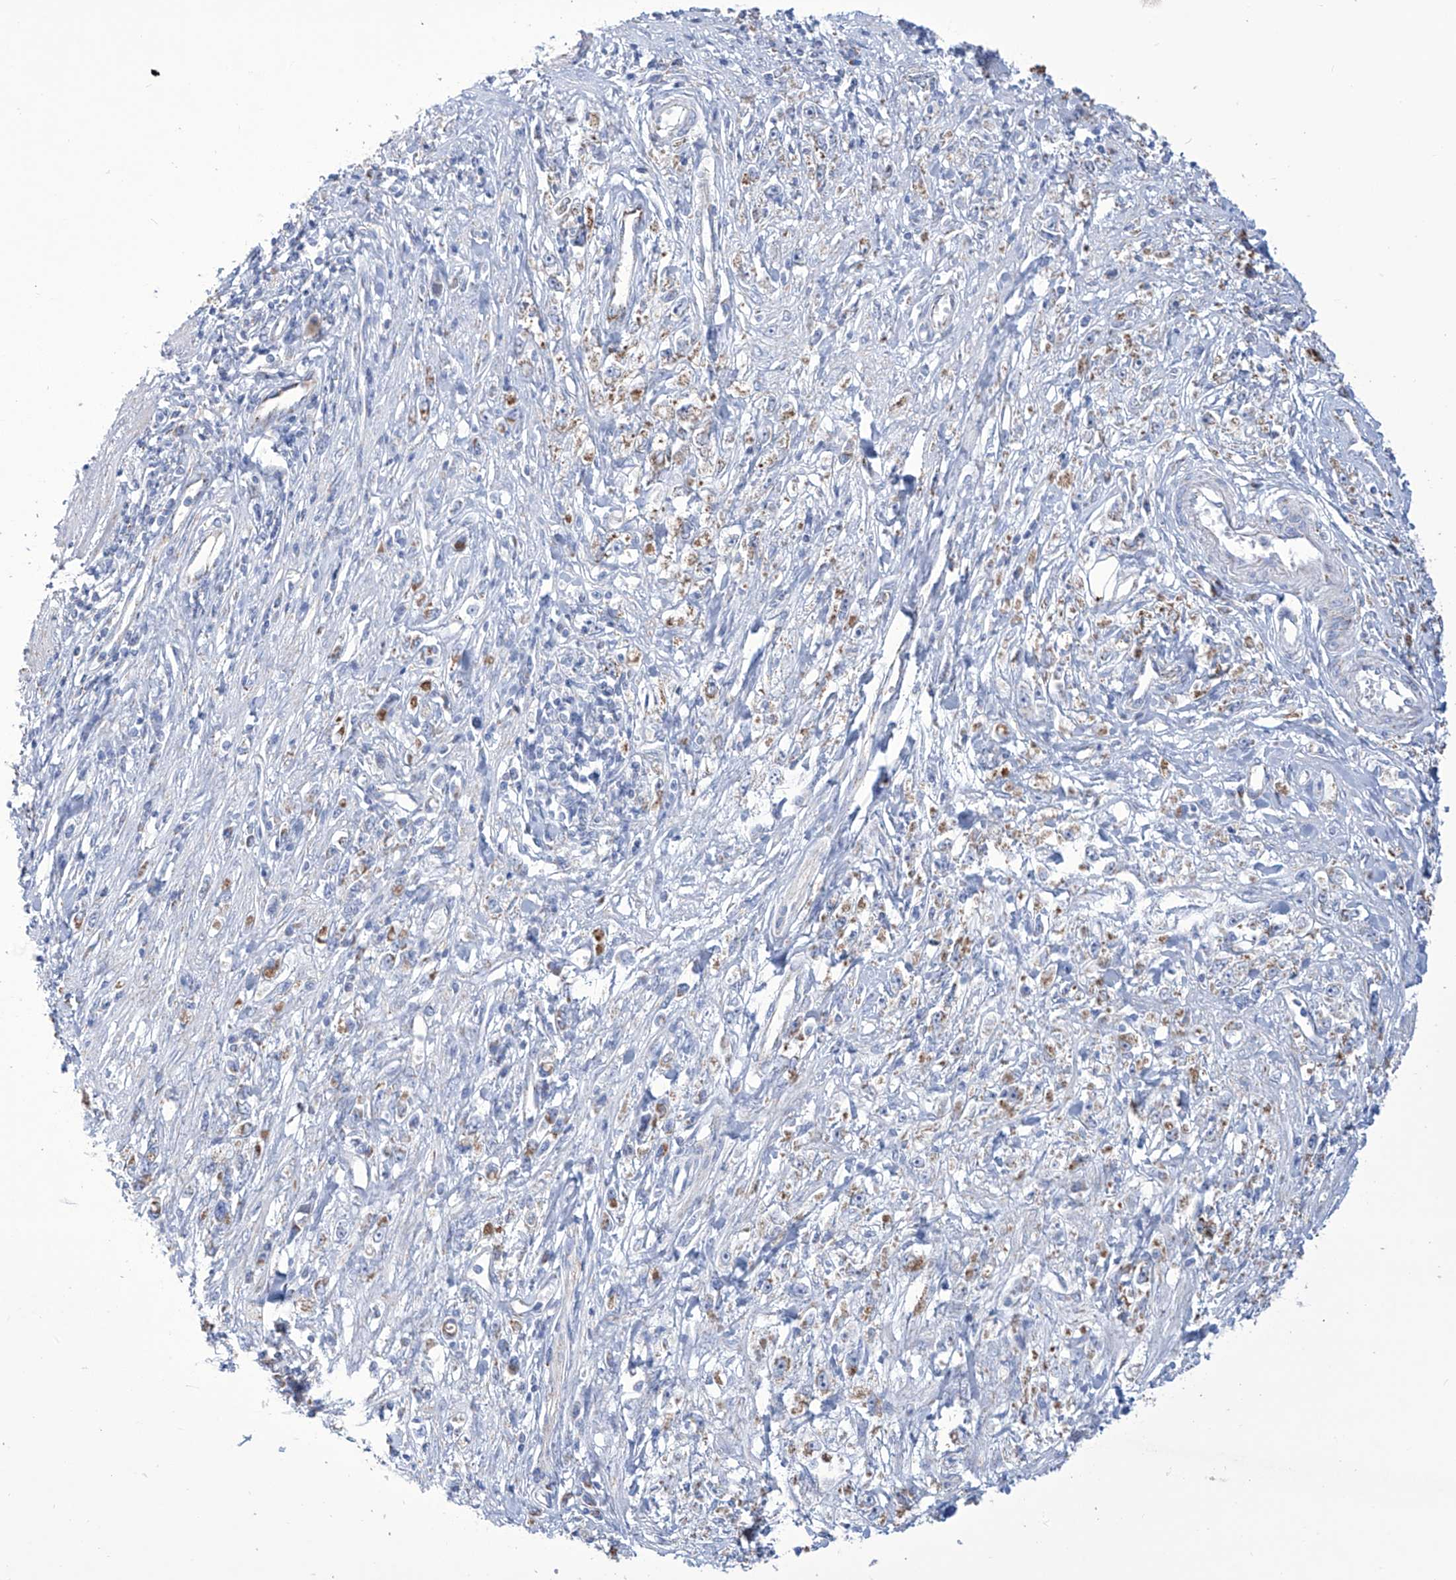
{"staining": {"intensity": "moderate", "quantity": "25%-75%", "location": "cytoplasmic/membranous"}, "tissue": "stomach cancer", "cell_type": "Tumor cells", "image_type": "cancer", "snomed": [{"axis": "morphology", "description": "Adenocarcinoma, NOS"}, {"axis": "topography", "description": "Stomach"}], "caption": "Stomach adenocarcinoma stained for a protein (brown) shows moderate cytoplasmic/membranous positive expression in about 25%-75% of tumor cells.", "gene": "ALDH6A1", "patient": {"sex": "female", "age": 59}}